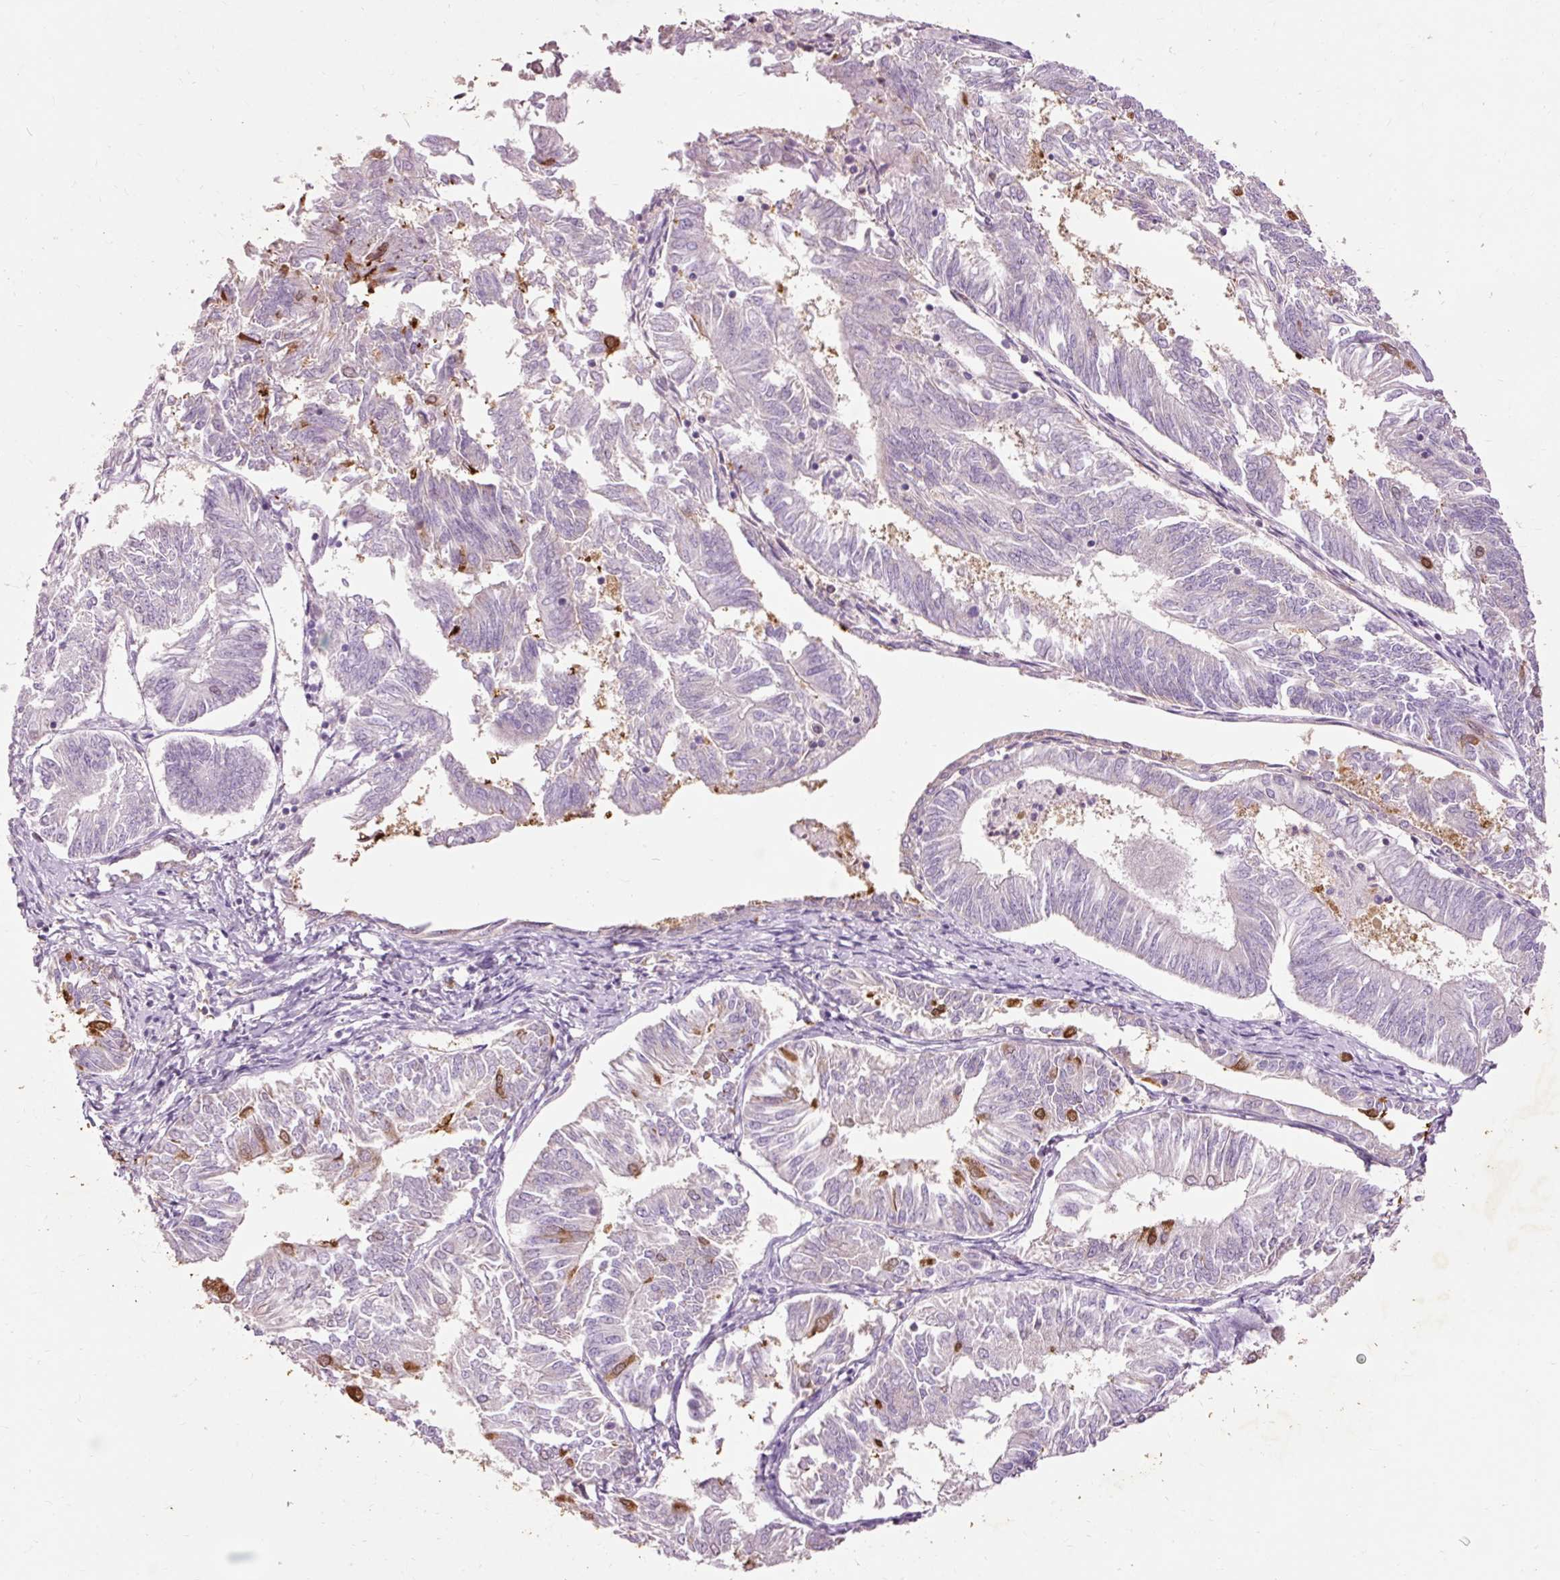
{"staining": {"intensity": "moderate", "quantity": "<25%", "location": "cytoplasmic/membranous"}, "tissue": "endometrial cancer", "cell_type": "Tumor cells", "image_type": "cancer", "snomed": [{"axis": "morphology", "description": "Adenocarcinoma, NOS"}, {"axis": "topography", "description": "Endometrium"}], "caption": "Endometrial cancer tissue exhibits moderate cytoplasmic/membranous expression in approximately <25% of tumor cells", "gene": "PRDX5", "patient": {"sex": "female", "age": 58}}